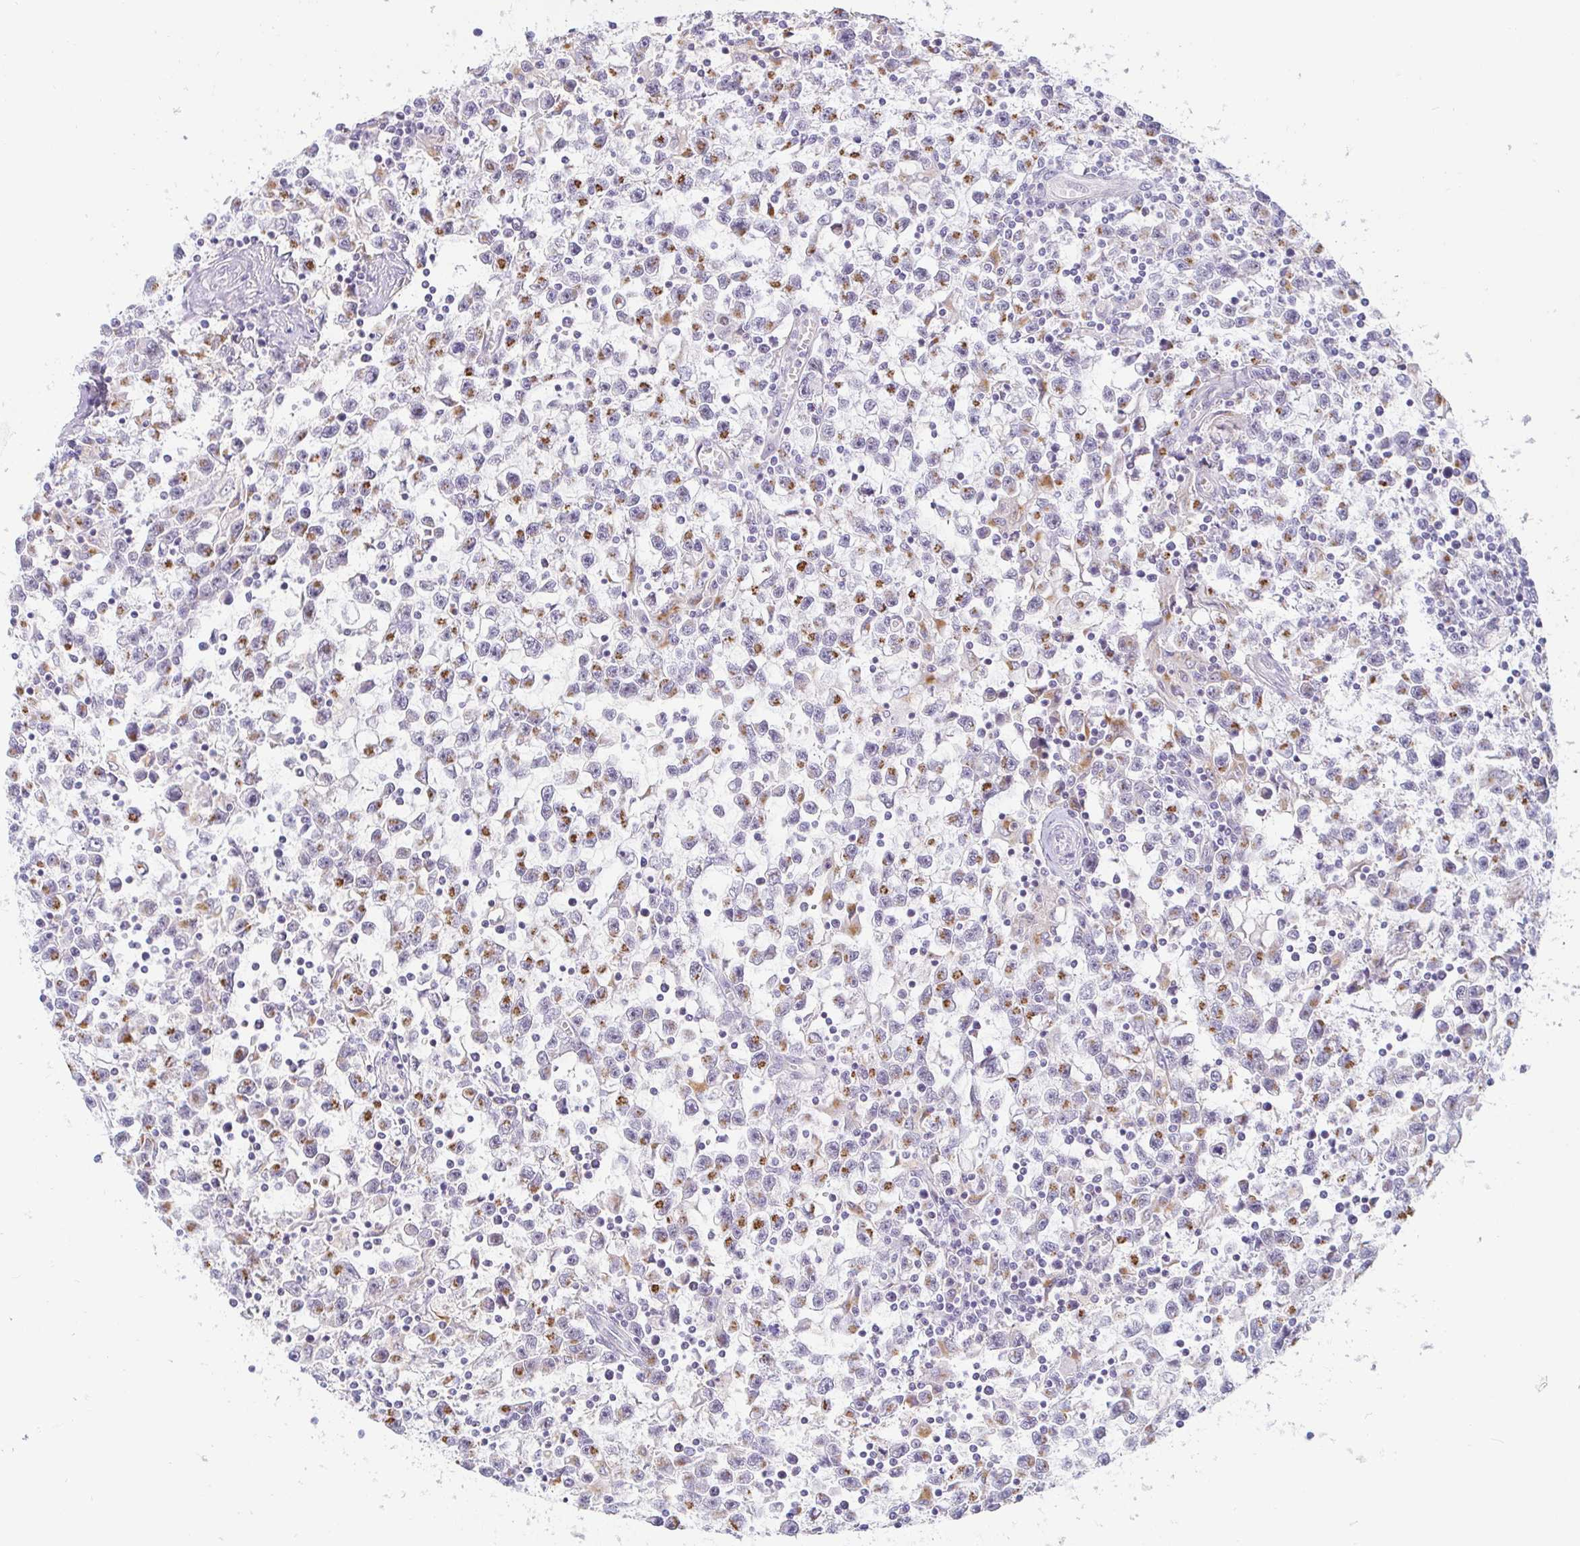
{"staining": {"intensity": "moderate", "quantity": "25%-75%", "location": "cytoplasmic/membranous"}, "tissue": "testis cancer", "cell_type": "Tumor cells", "image_type": "cancer", "snomed": [{"axis": "morphology", "description": "Seminoma, NOS"}, {"axis": "topography", "description": "Testis"}], "caption": "Moderate cytoplasmic/membranous staining for a protein is appreciated in about 25%-75% of tumor cells of seminoma (testis) using immunohistochemistry.", "gene": "OR51D1", "patient": {"sex": "male", "age": 31}}